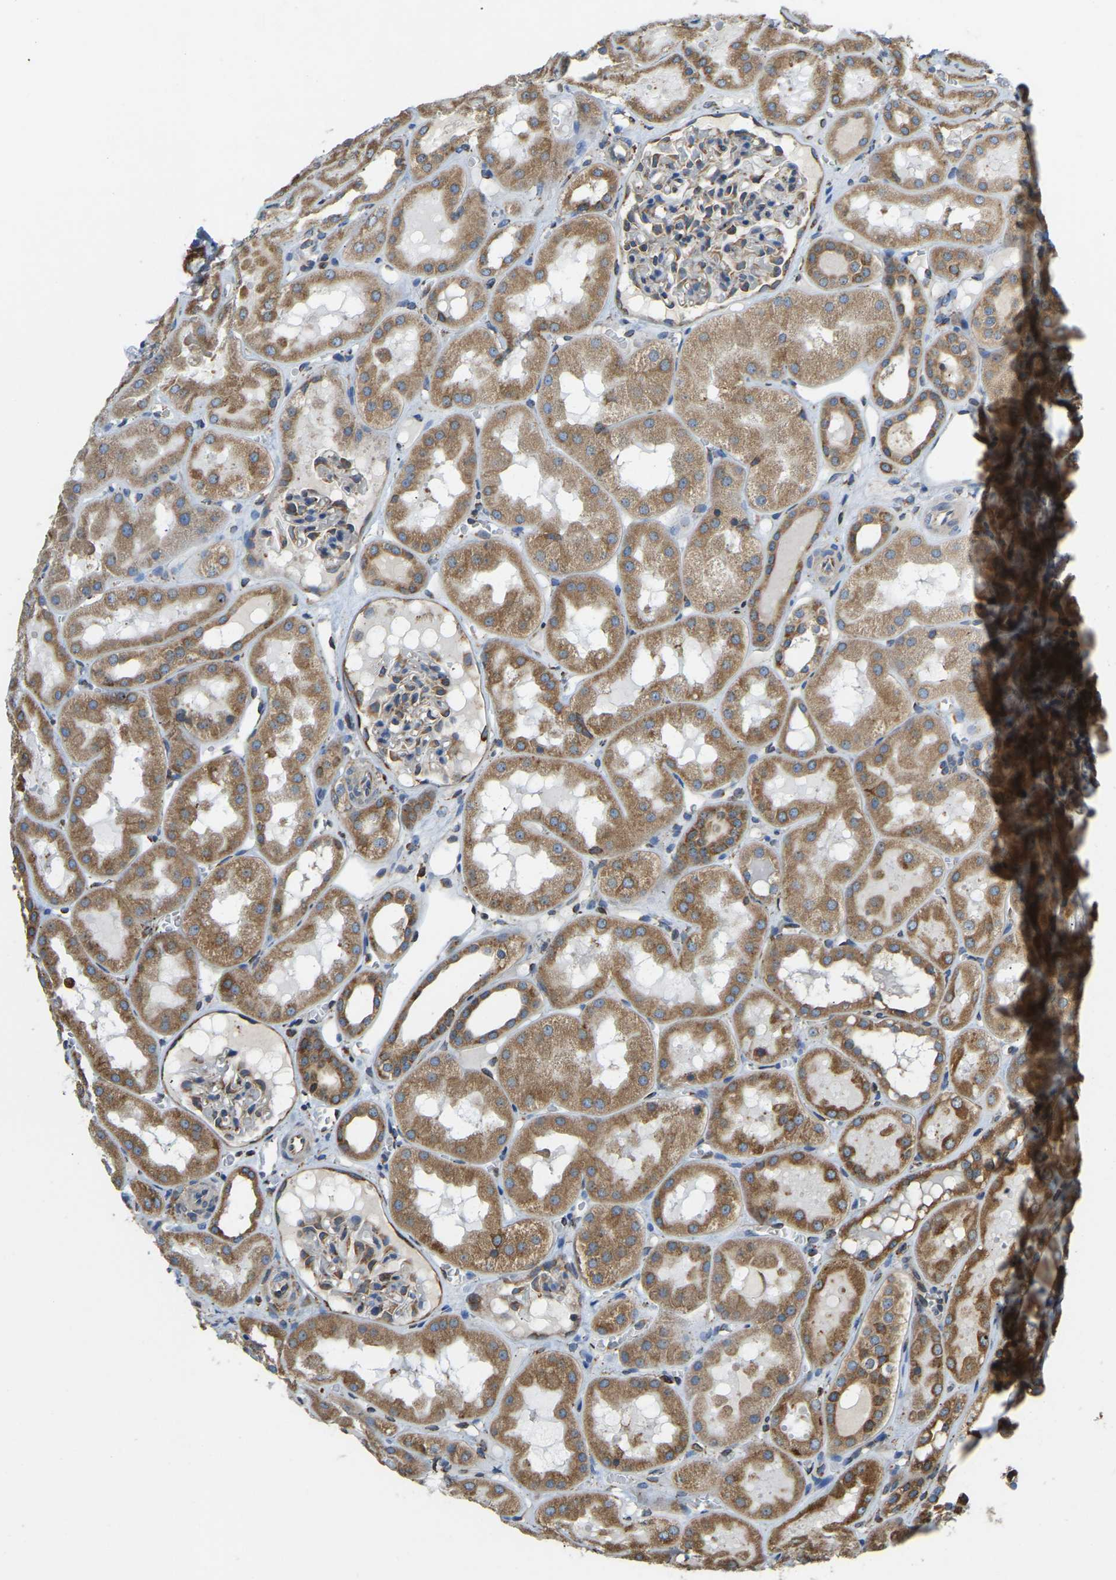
{"staining": {"intensity": "moderate", "quantity": "25%-75%", "location": "cytoplasmic/membranous"}, "tissue": "kidney", "cell_type": "Cells in glomeruli", "image_type": "normal", "snomed": [{"axis": "morphology", "description": "Normal tissue, NOS"}, {"axis": "topography", "description": "Kidney"}, {"axis": "topography", "description": "Urinary bladder"}], "caption": "Cells in glomeruli show medium levels of moderate cytoplasmic/membranous staining in approximately 25%-75% of cells in normal human kidney.", "gene": "RNF115", "patient": {"sex": "male", "age": 16}}